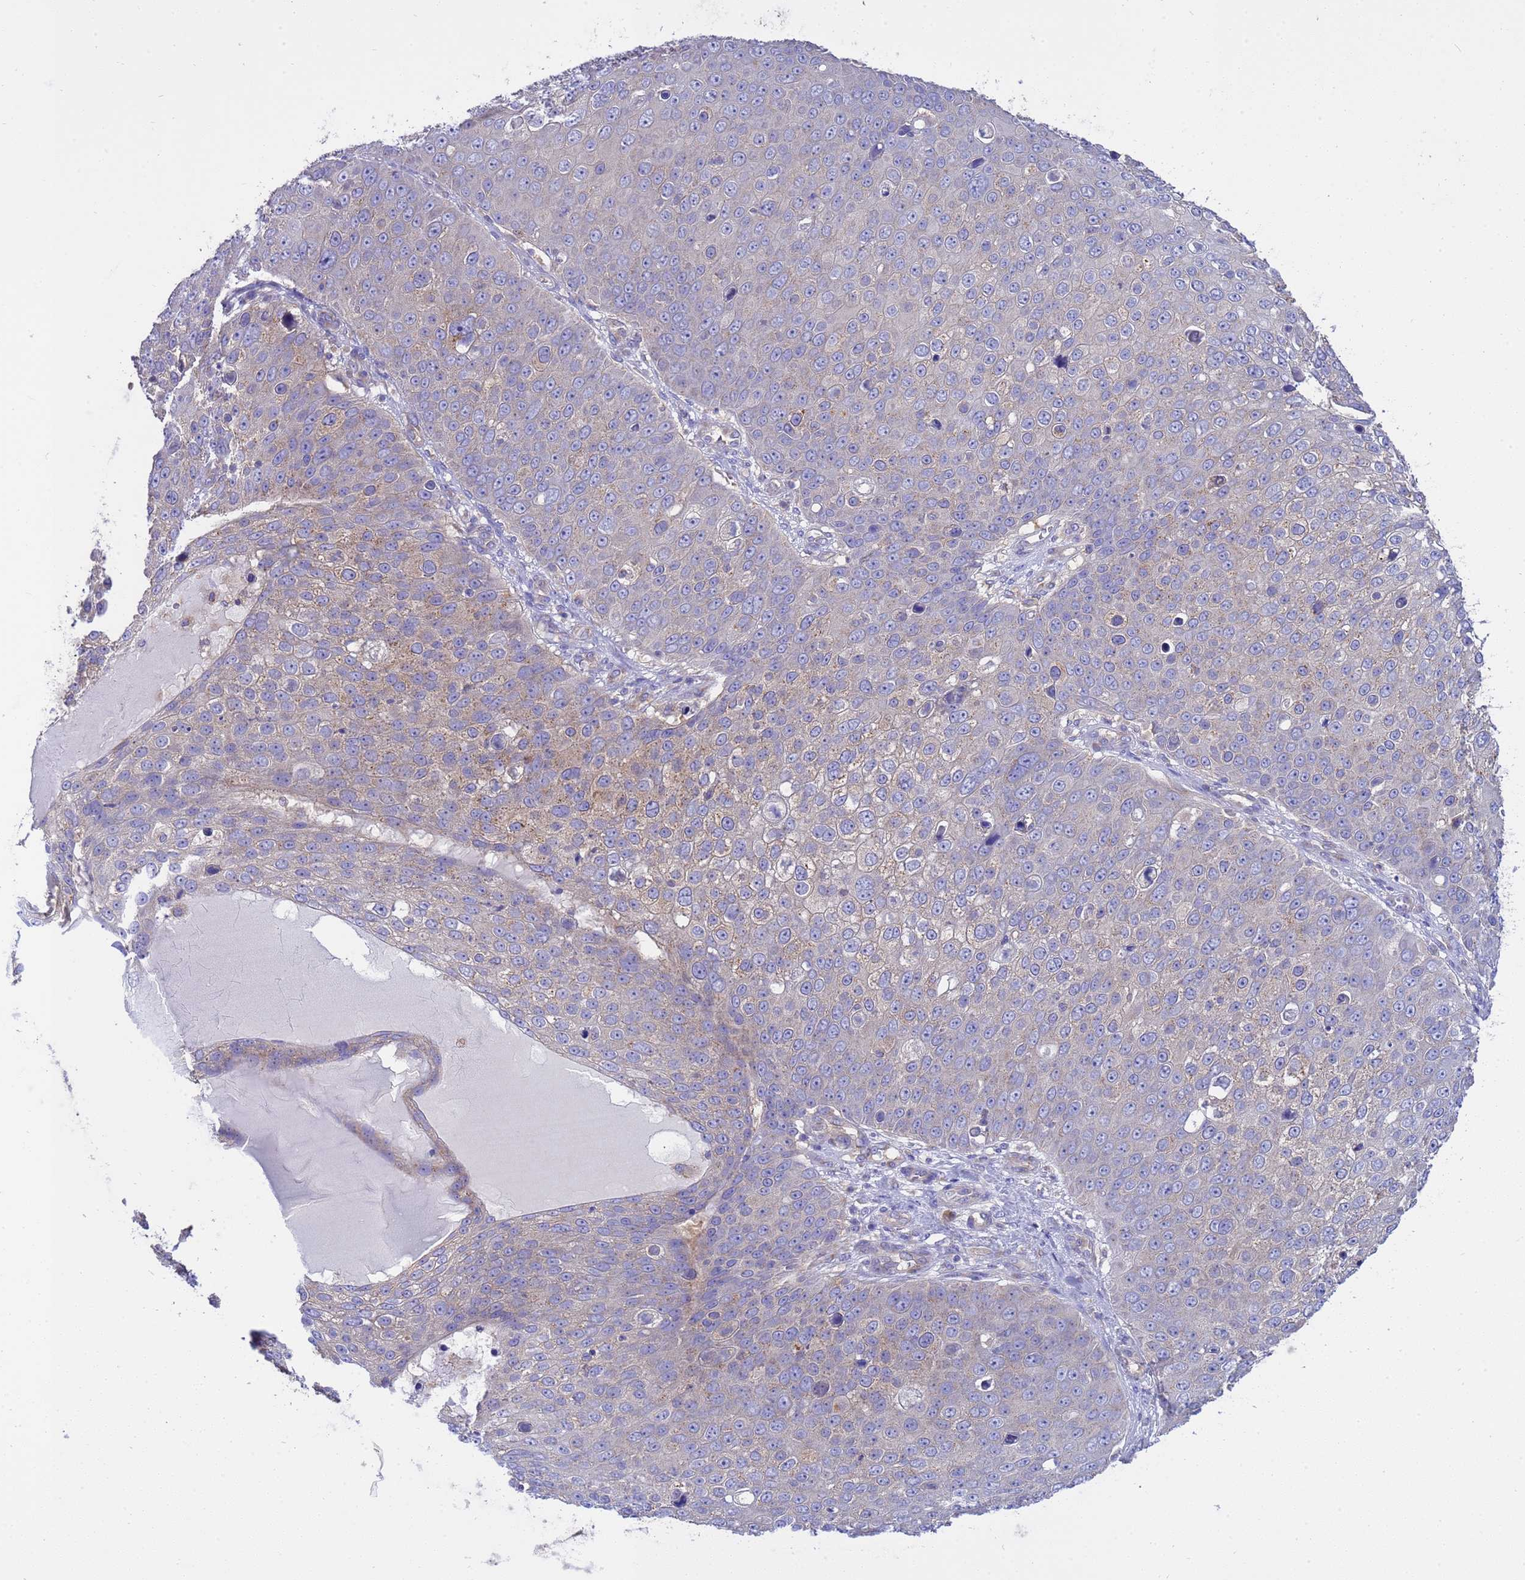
{"staining": {"intensity": "weak", "quantity": "<25%", "location": "cytoplasmic/membranous"}, "tissue": "skin cancer", "cell_type": "Tumor cells", "image_type": "cancer", "snomed": [{"axis": "morphology", "description": "Squamous cell carcinoma, NOS"}, {"axis": "topography", "description": "Skin"}], "caption": "Skin squamous cell carcinoma was stained to show a protein in brown. There is no significant positivity in tumor cells.", "gene": "ANAPC1", "patient": {"sex": "male", "age": 71}}